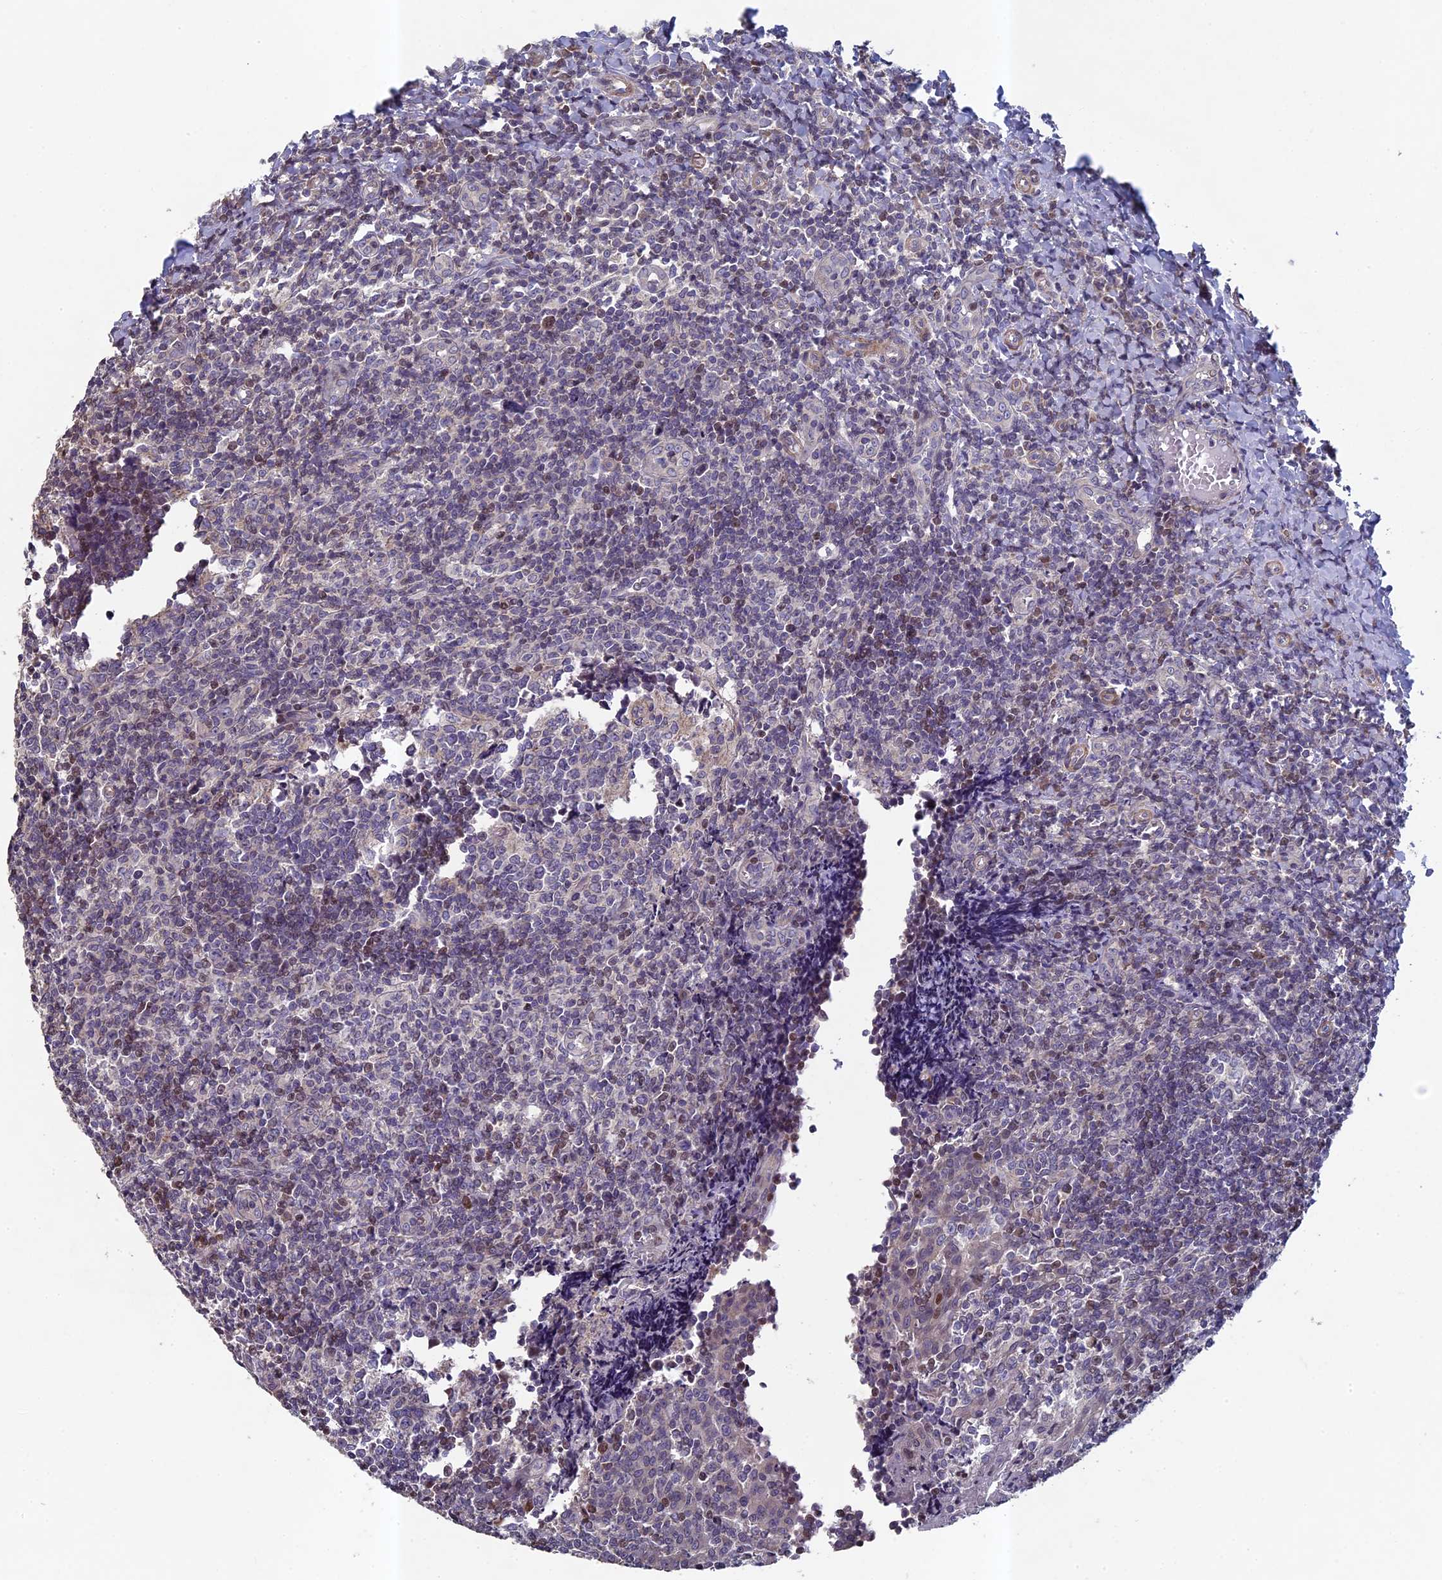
{"staining": {"intensity": "weak", "quantity": "25%-75%", "location": "nuclear"}, "tissue": "tonsil", "cell_type": "Non-germinal center cells", "image_type": "normal", "snomed": [{"axis": "morphology", "description": "Normal tissue, NOS"}, {"axis": "topography", "description": "Tonsil"}], "caption": "DAB immunohistochemical staining of unremarkable tonsil shows weak nuclear protein positivity in about 25%-75% of non-germinal center cells. The protein of interest is stained brown, and the nuclei are stained in blue (DAB IHC with brightfield microscopy, high magnification).", "gene": "DIXDC1", "patient": {"sex": "female", "age": 19}}